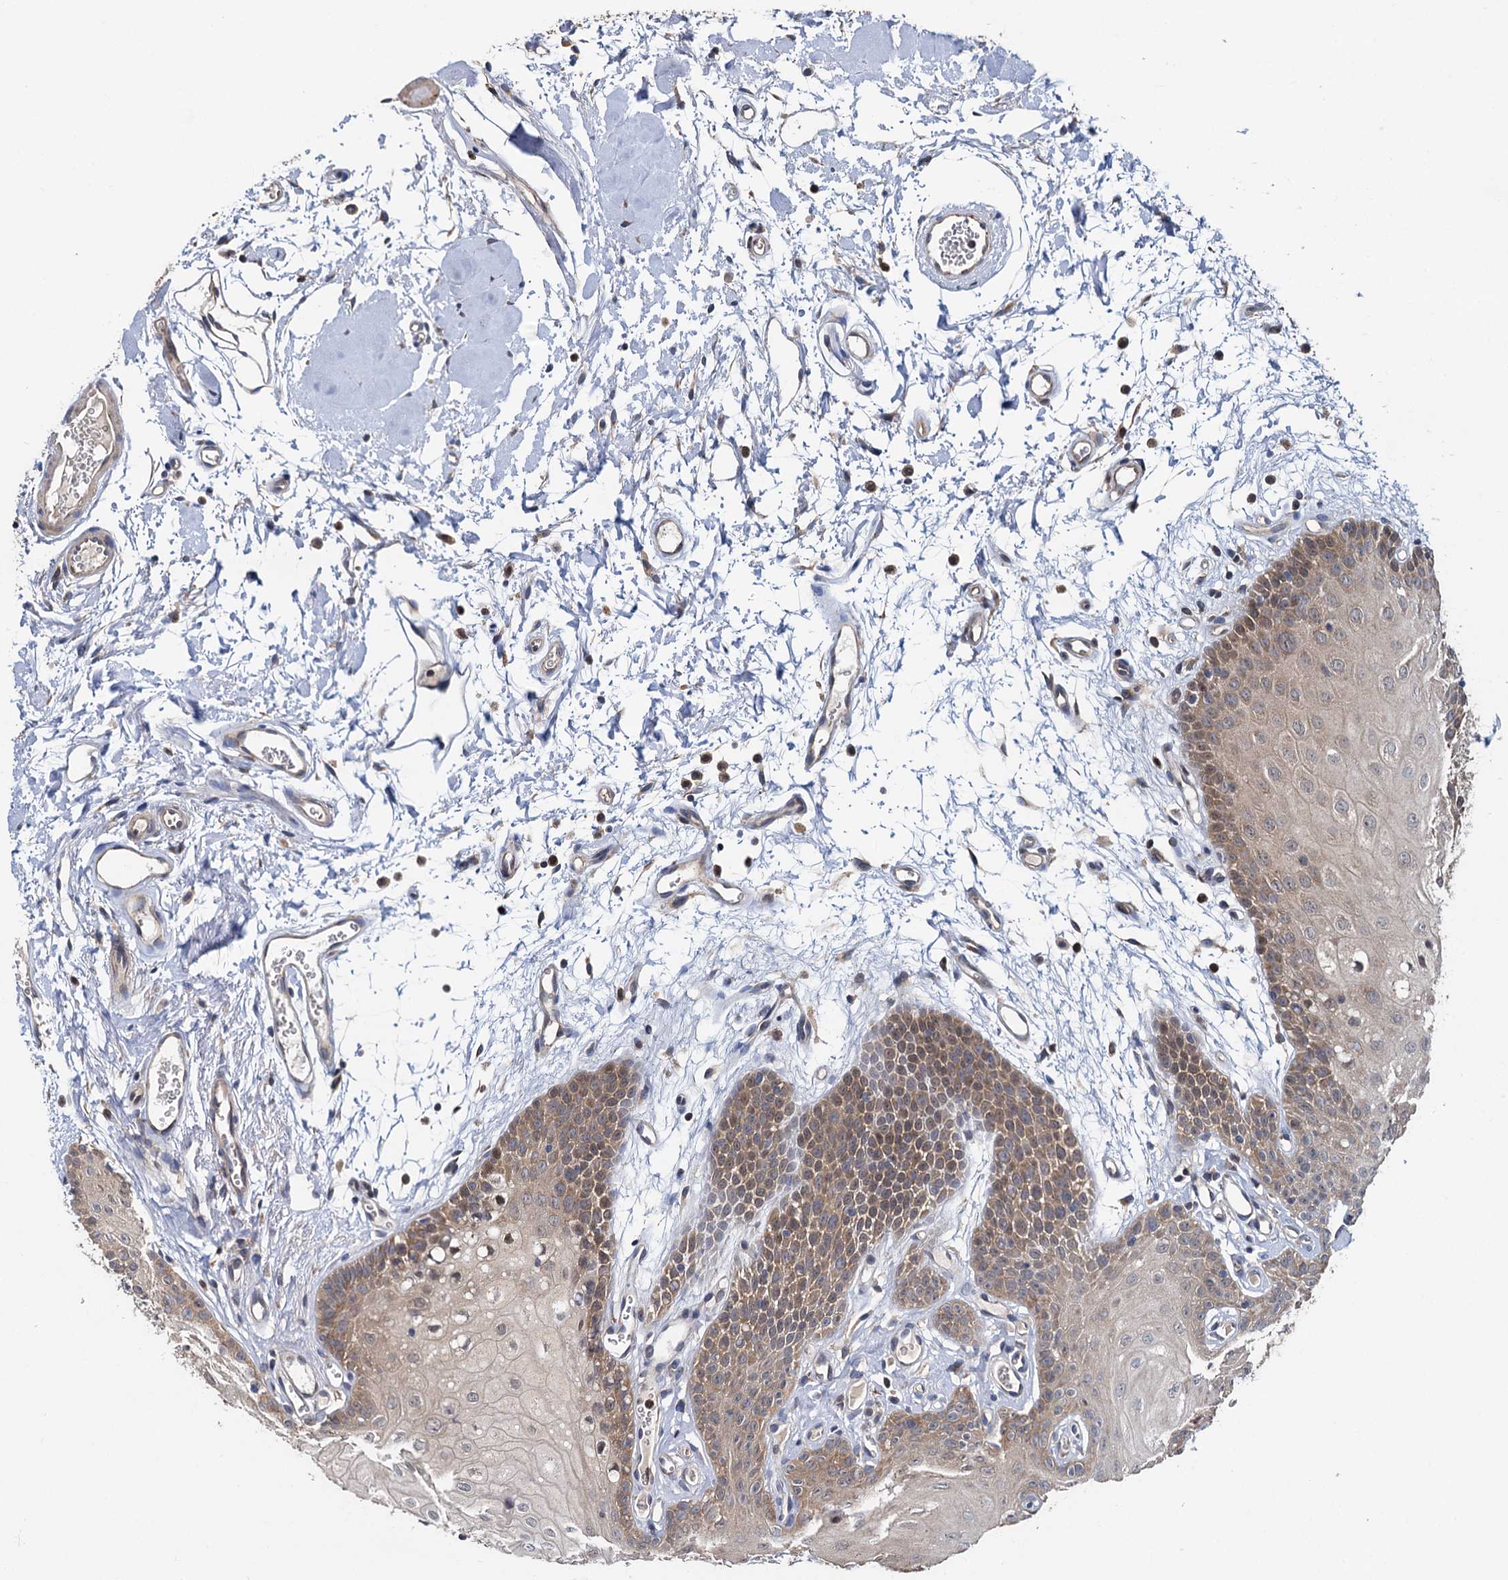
{"staining": {"intensity": "moderate", "quantity": ">75%", "location": "cytoplasmic/membranous"}, "tissue": "oral mucosa", "cell_type": "Squamous epithelial cells", "image_type": "normal", "snomed": [{"axis": "morphology", "description": "Normal tissue, NOS"}, {"axis": "topography", "description": "Oral tissue"}, {"axis": "topography", "description": "Tounge, NOS"}], "caption": "A brown stain labels moderate cytoplasmic/membranous positivity of a protein in squamous epithelial cells of benign human oral mucosa.", "gene": "CEP192", "patient": {"sex": "female", "age": 73}}